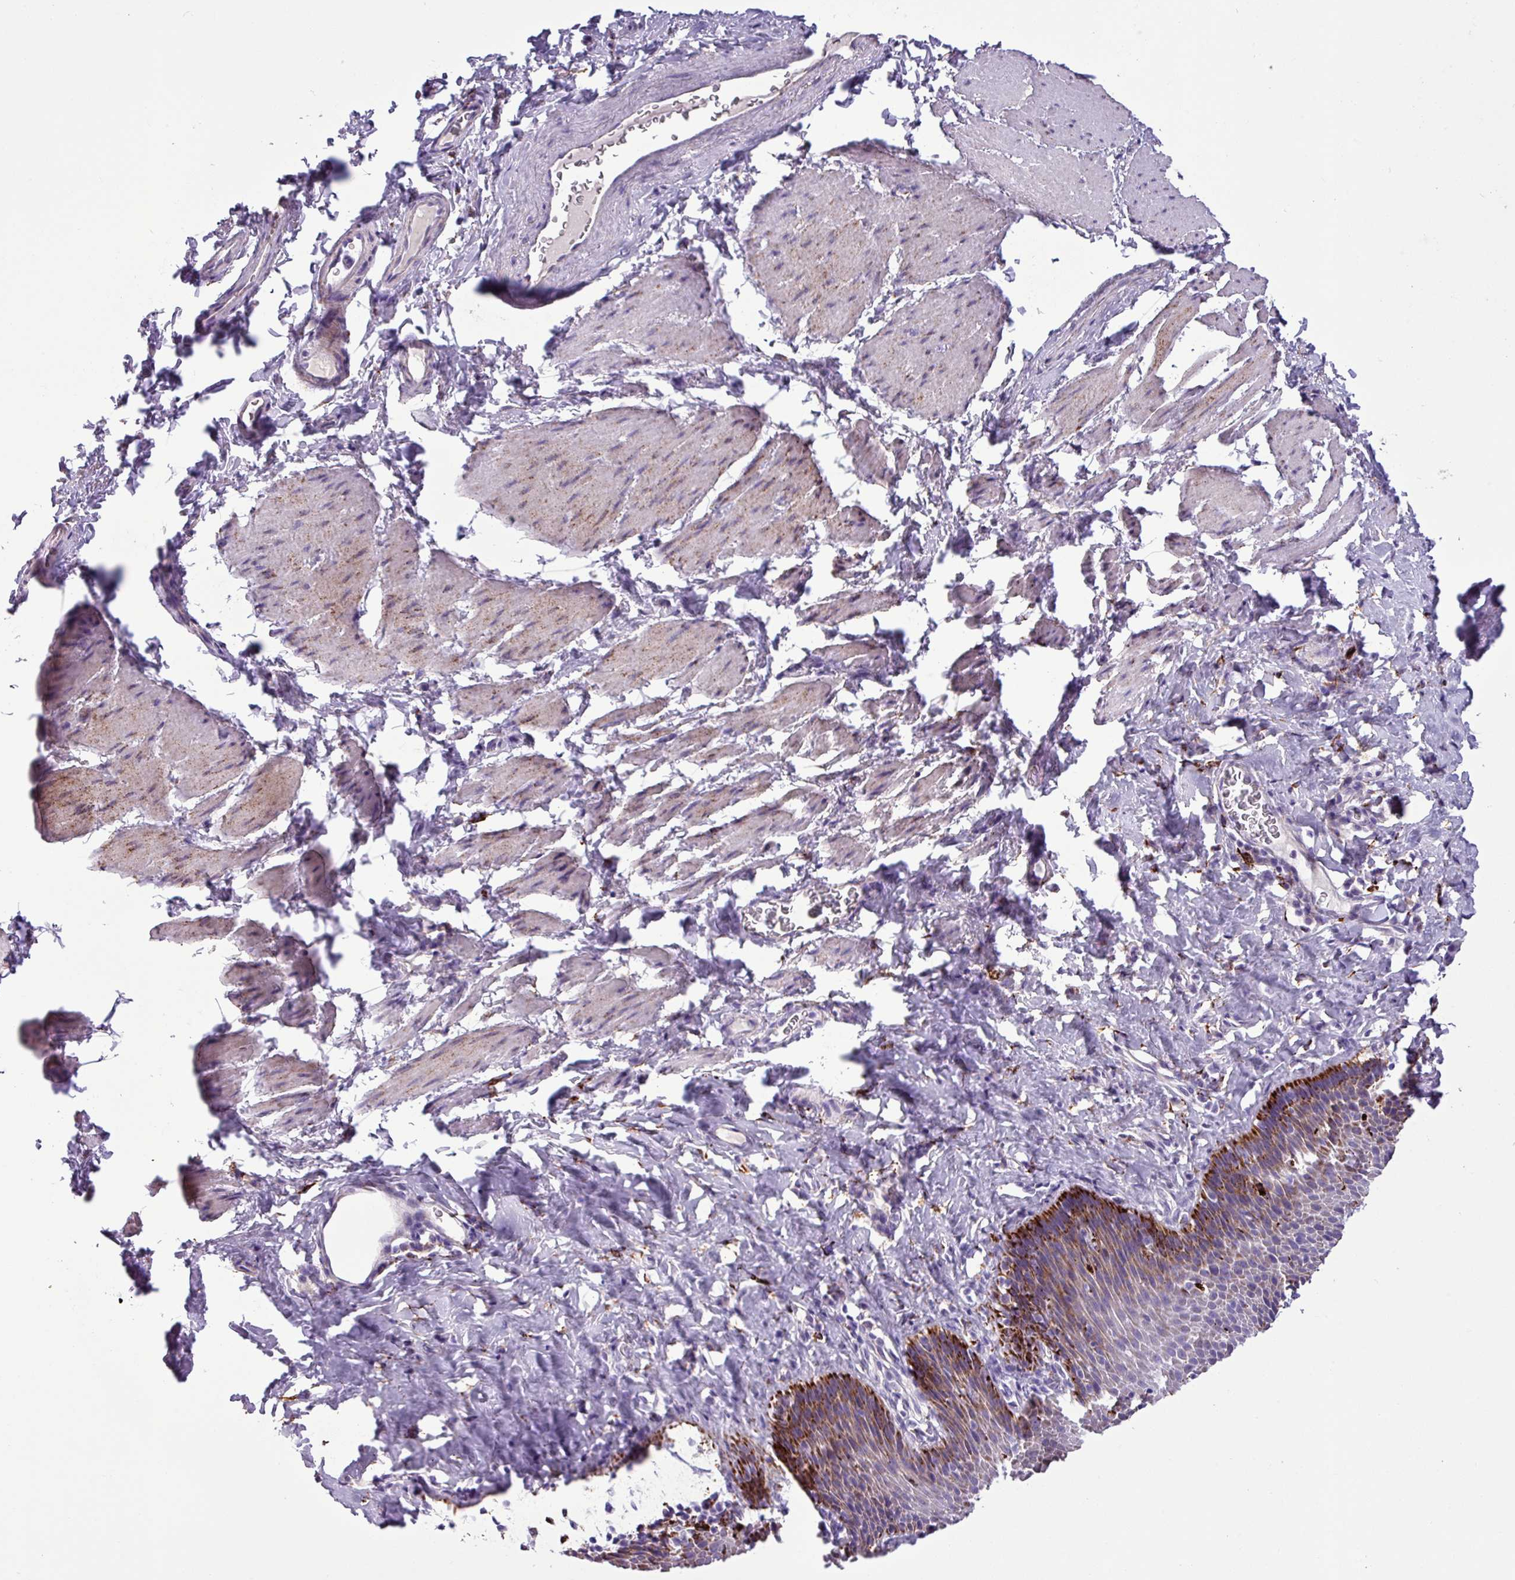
{"staining": {"intensity": "strong", "quantity": "25%-75%", "location": "cytoplasmic/membranous"}, "tissue": "esophagus", "cell_type": "Squamous epithelial cells", "image_type": "normal", "snomed": [{"axis": "morphology", "description": "Normal tissue, NOS"}, {"axis": "topography", "description": "Esophagus"}], "caption": "Brown immunohistochemical staining in benign human esophagus displays strong cytoplasmic/membranous expression in about 25%-75% of squamous epithelial cells.", "gene": "ZNF667", "patient": {"sex": "female", "age": 61}}